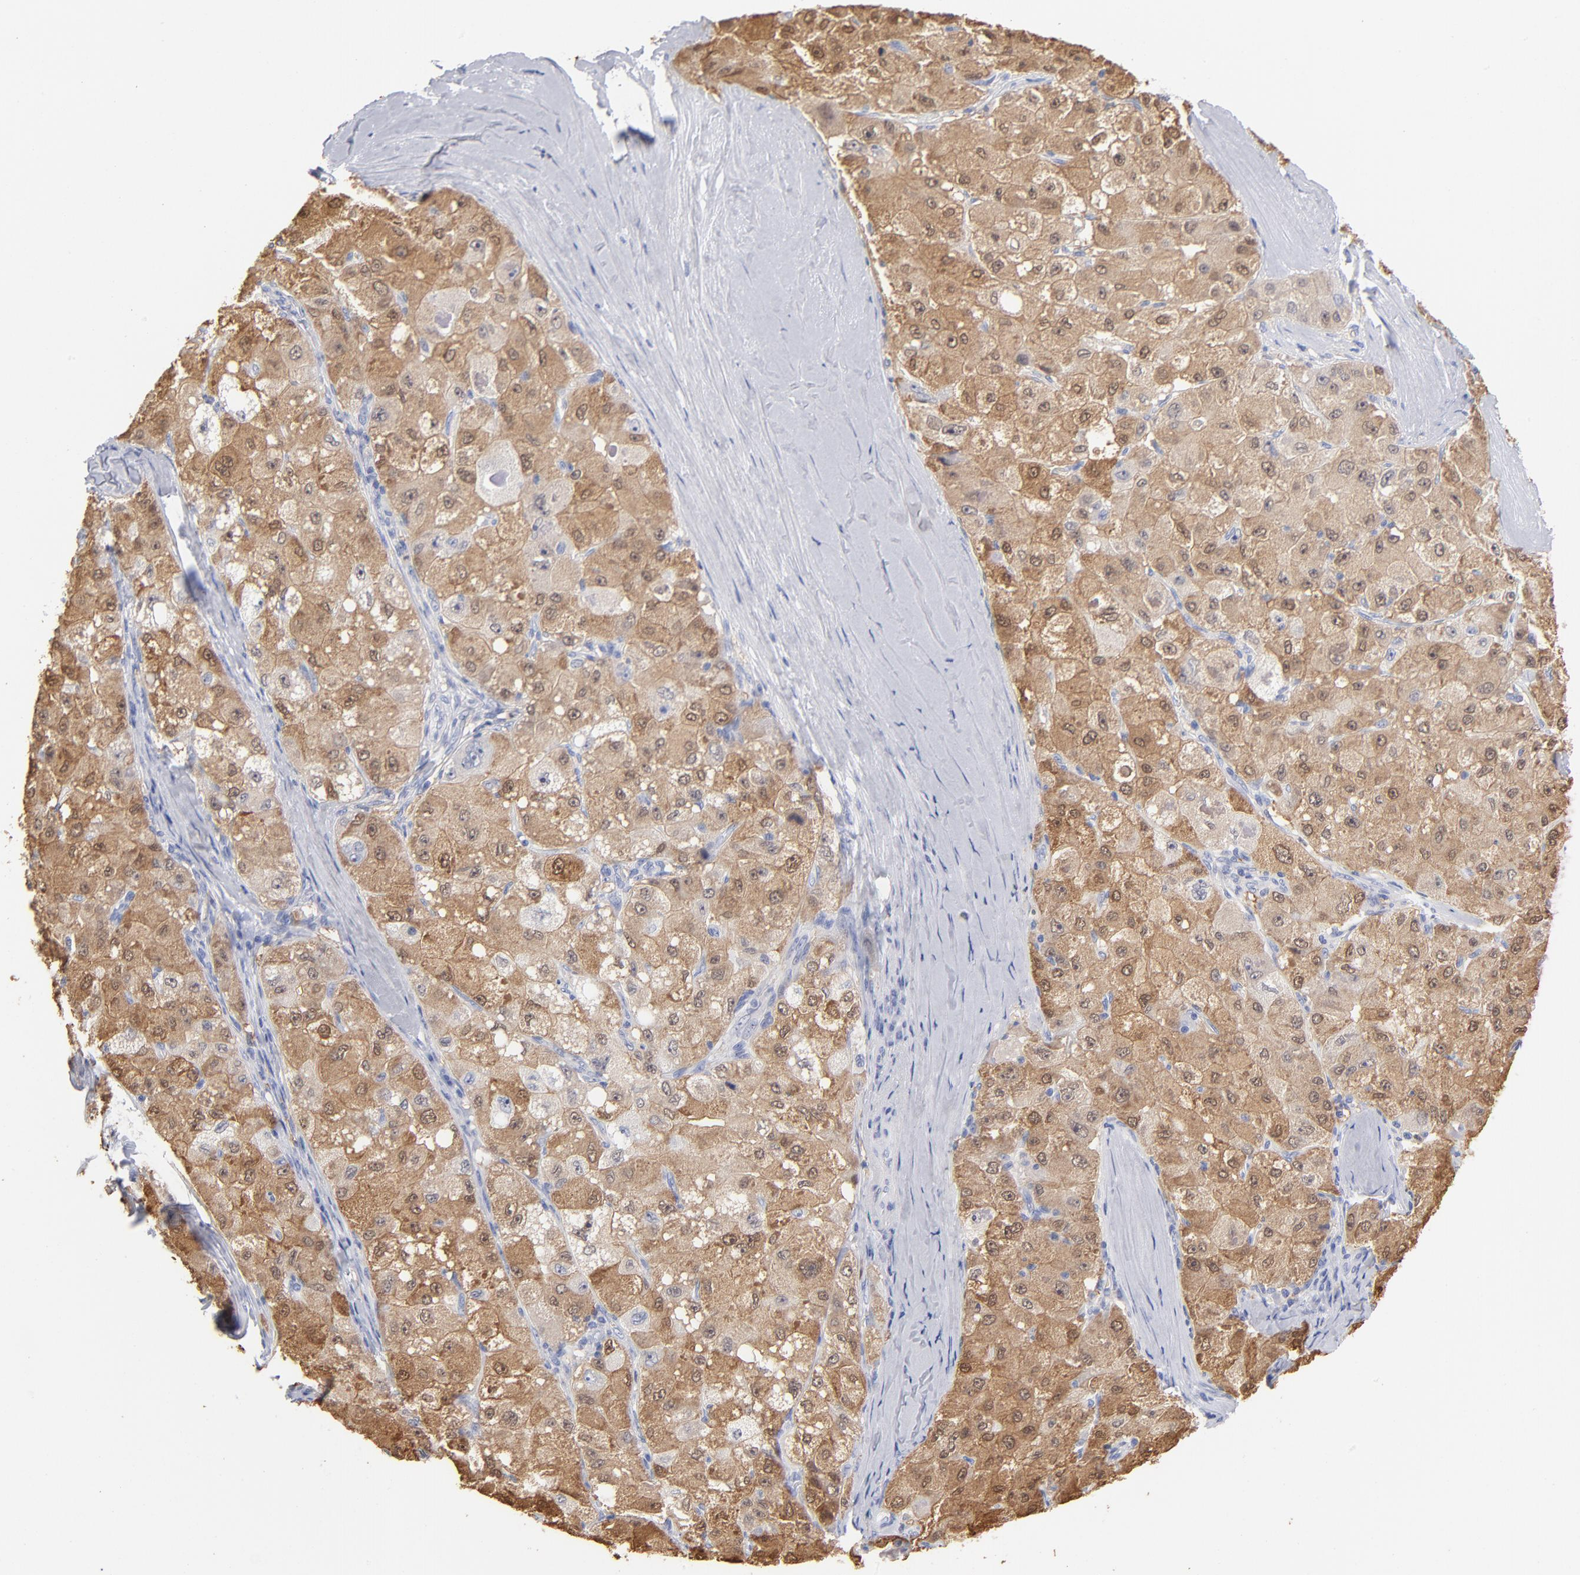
{"staining": {"intensity": "strong", "quantity": ">75%", "location": "cytoplasmic/membranous,nuclear"}, "tissue": "liver cancer", "cell_type": "Tumor cells", "image_type": "cancer", "snomed": [{"axis": "morphology", "description": "Carcinoma, Hepatocellular, NOS"}, {"axis": "topography", "description": "Liver"}], "caption": "Liver cancer stained with a brown dye shows strong cytoplasmic/membranous and nuclear positive positivity in about >75% of tumor cells.", "gene": "ARG1", "patient": {"sex": "male", "age": 80}}